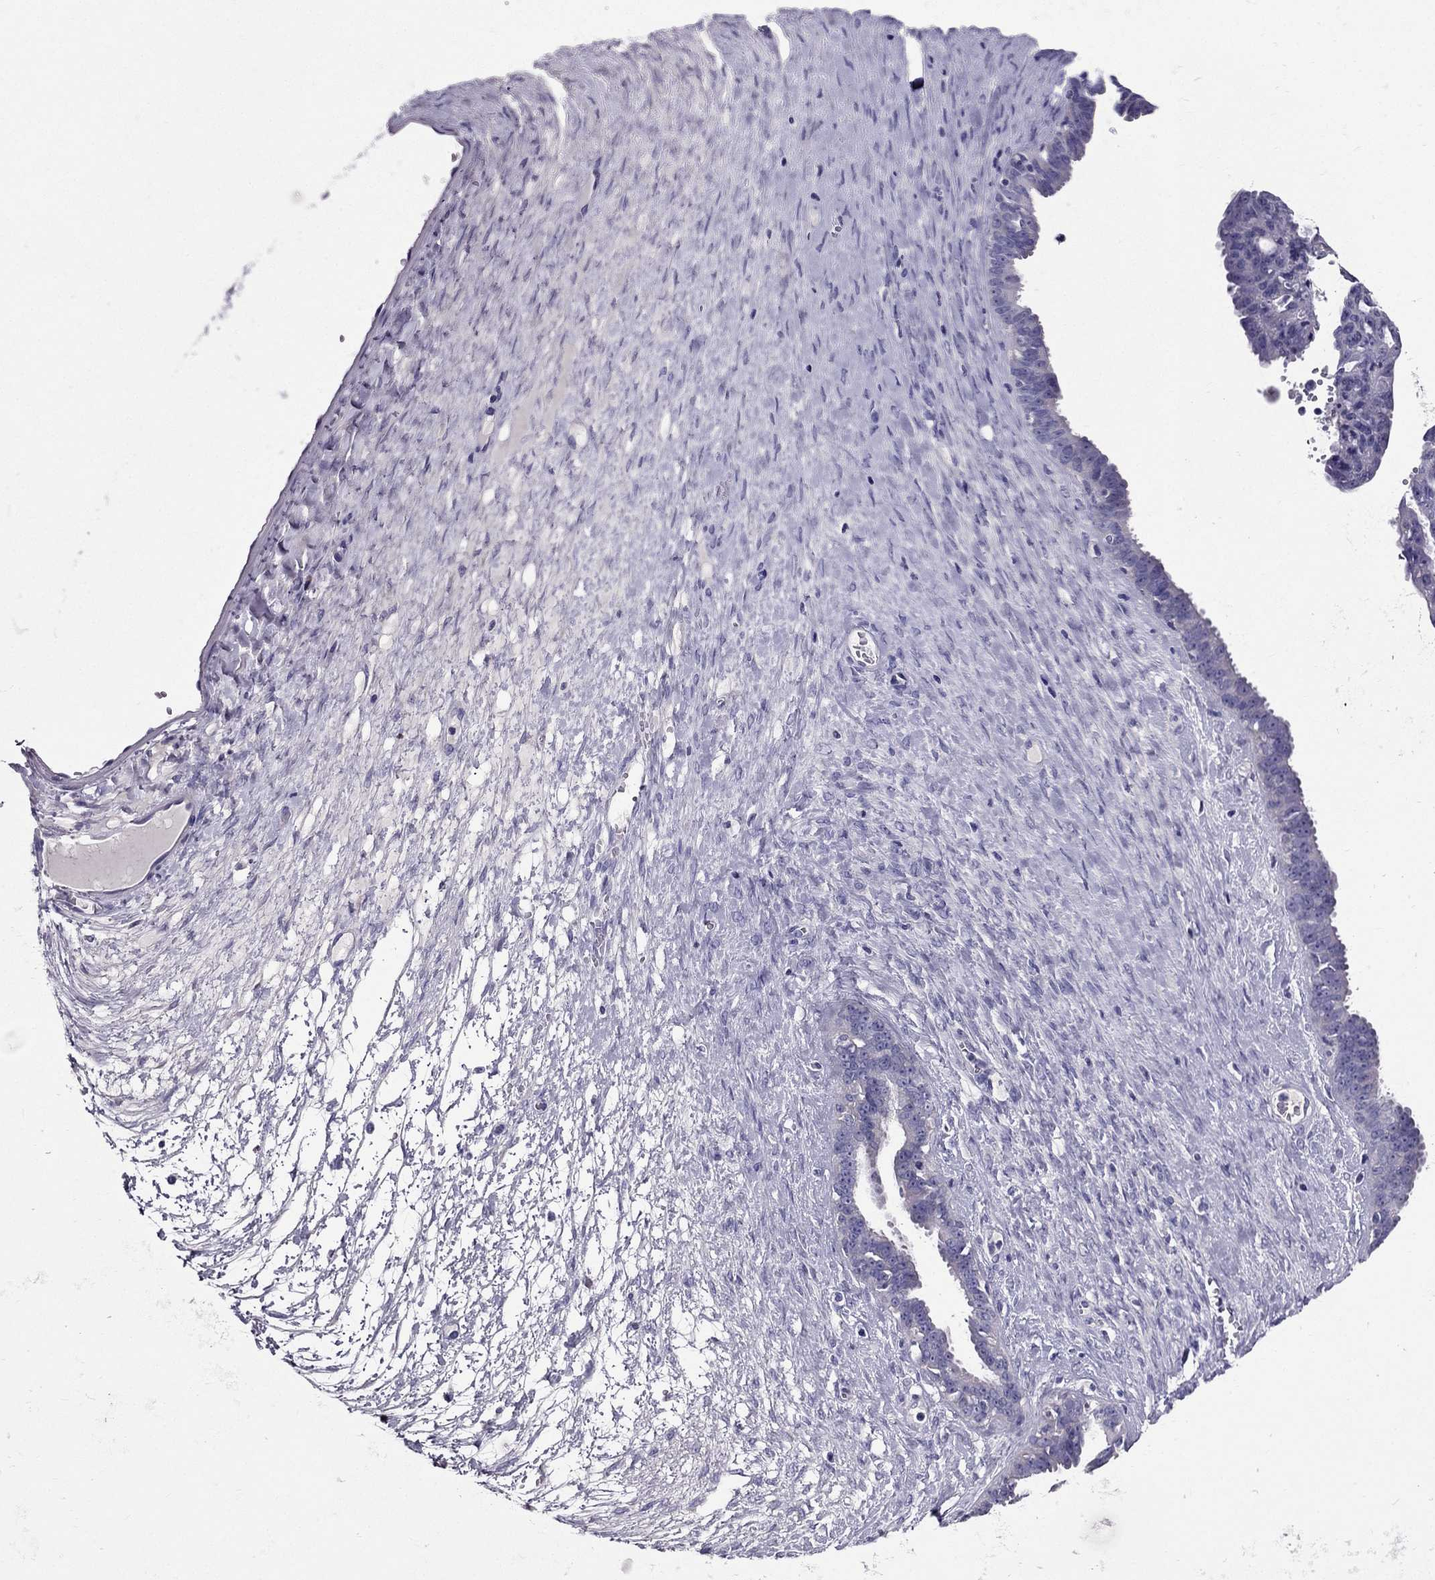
{"staining": {"intensity": "negative", "quantity": "none", "location": "none"}, "tissue": "ovarian cancer", "cell_type": "Tumor cells", "image_type": "cancer", "snomed": [{"axis": "morphology", "description": "Cystadenocarcinoma, serous, NOS"}, {"axis": "topography", "description": "Ovary"}], "caption": "Immunohistochemistry of ovarian cancer exhibits no positivity in tumor cells.", "gene": "ZNF541", "patient": {"sex": "female", "age": 71}}